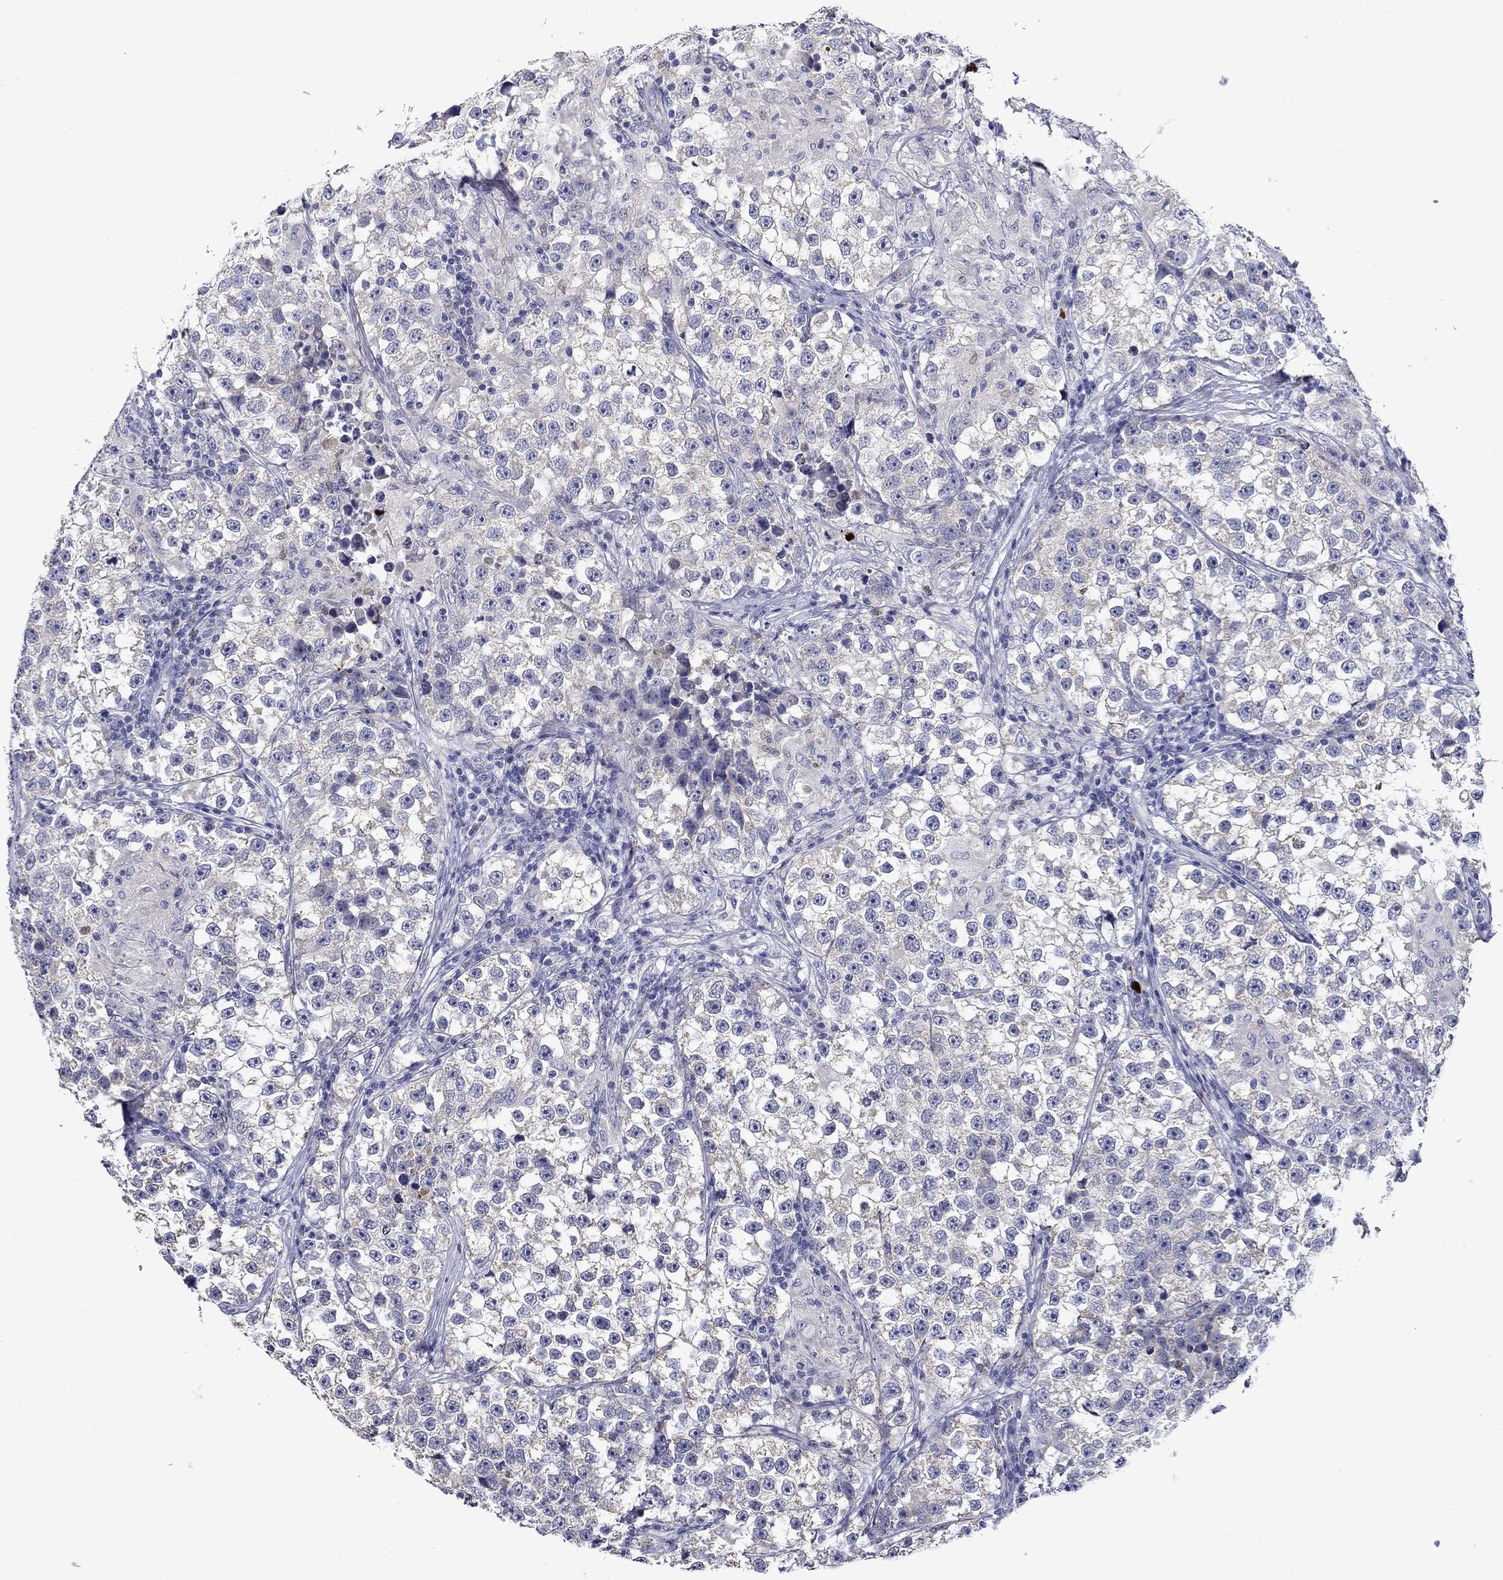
{"staining": {"intensity": "negative", "quantity": "none", "location": "none"}, "tissue": "testis cancer", "cell_type": "Tumor cells", "image_type": "cancer", "snomed": [{"axis": "morphology", "description": "Seminoma, NOS"}, {"axis": "topography", "description": "Testis"}], "caption": "Immunohistochemical staining of testis cancer exhibits no significant positivity in tumor cells.", "gene": "IRF5", "patient": {"sex": "male", "age": 46}}